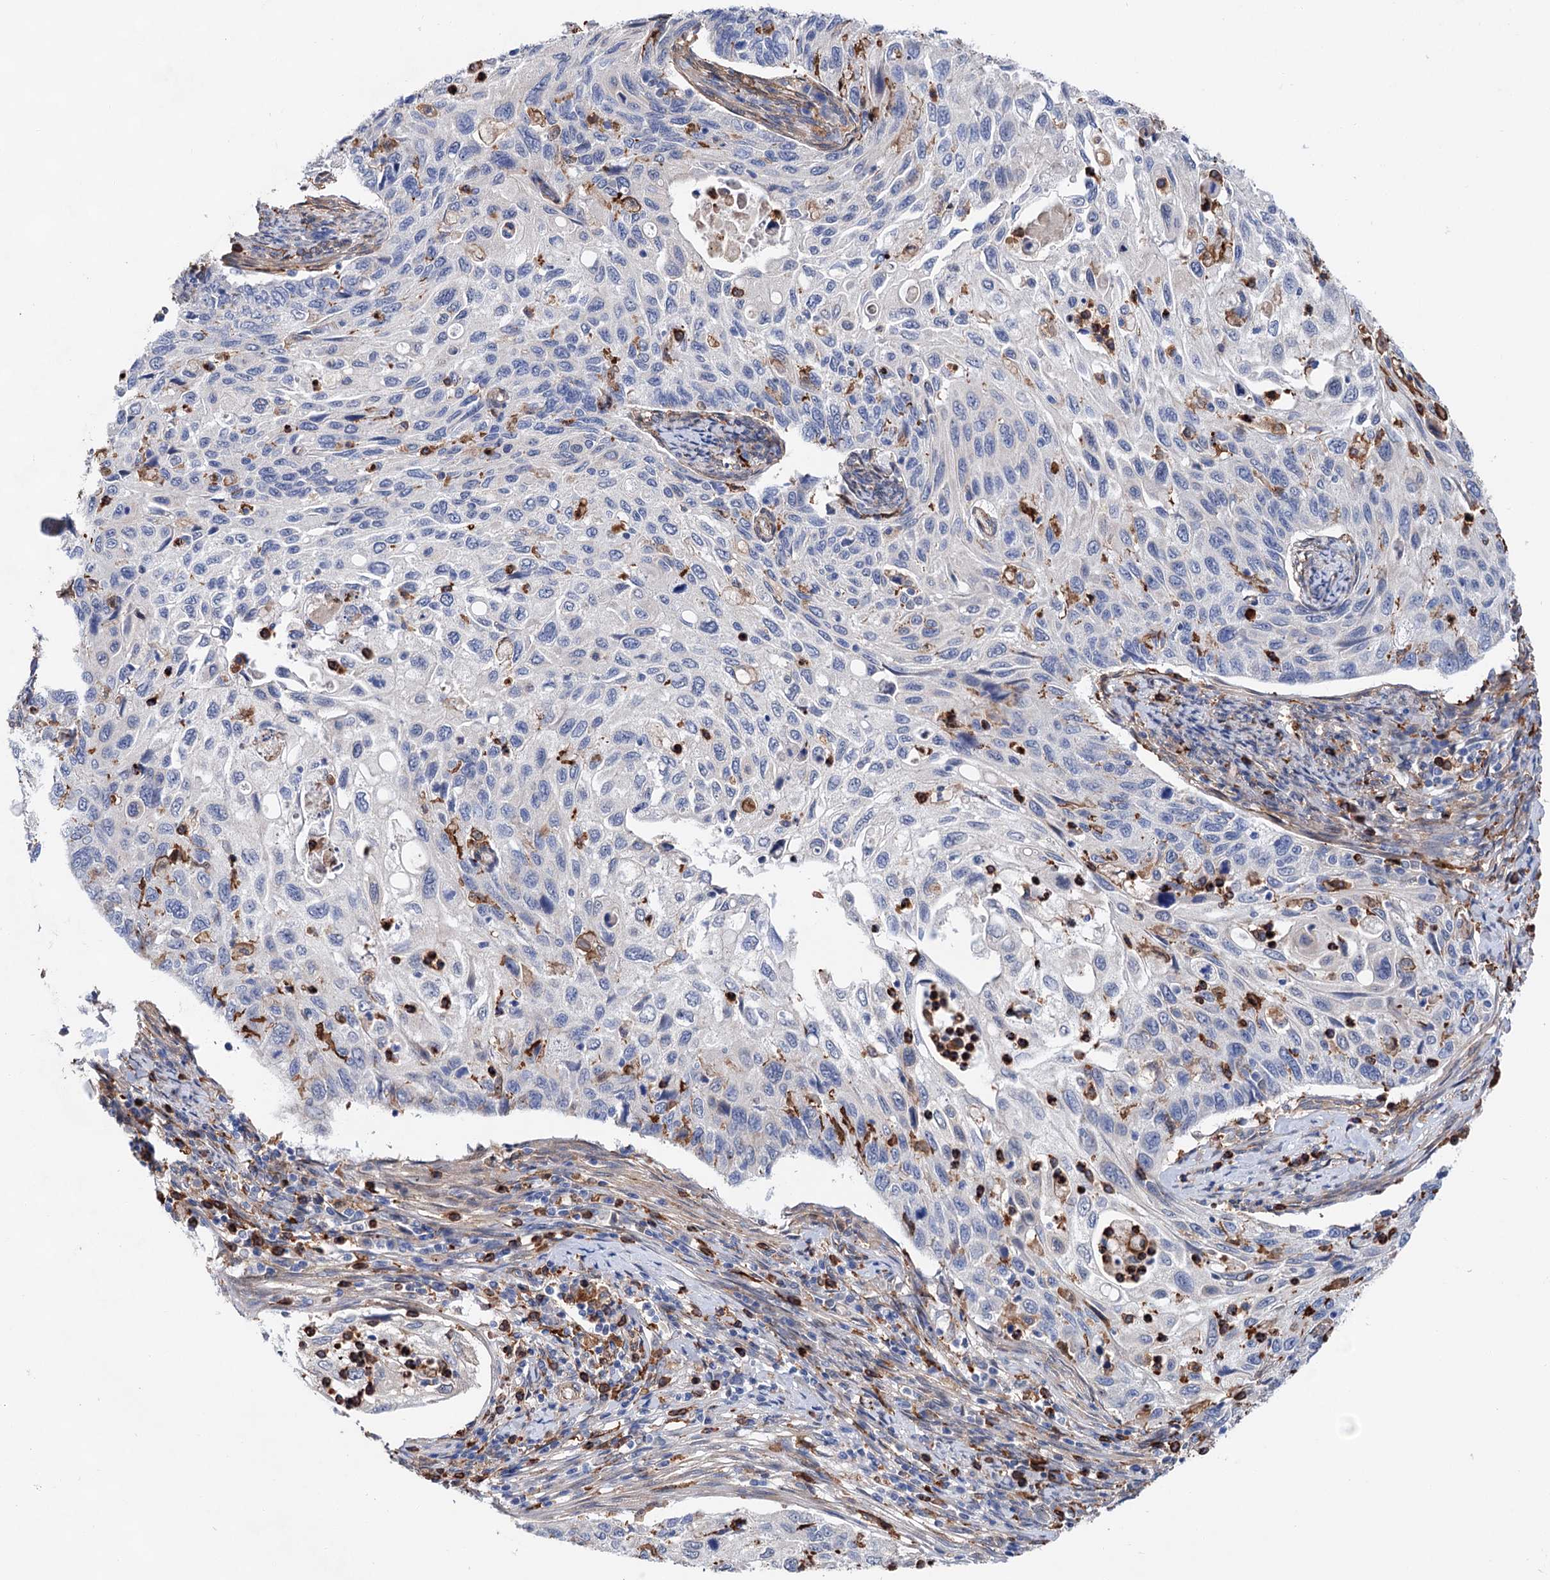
{"staining": {"intensity": "negative", "quantity": "none", "location": "none"}, "tissue": "cervical cancer", "cell_type": "Tumor cells", "image_type": "cancer", "snomed": [{"axis": "morphology", "description": "Squamous cell carcinoma, NOS"}, {"axis": "topography", "description": "Cervix"}], "caption": "An image of human cervical squamous cell carcinoma is negative for staining in tumor cells. Nuclei are stained in blue.", "gene": "TMTC3", "patient": {"sex": "female", "age": 70}}